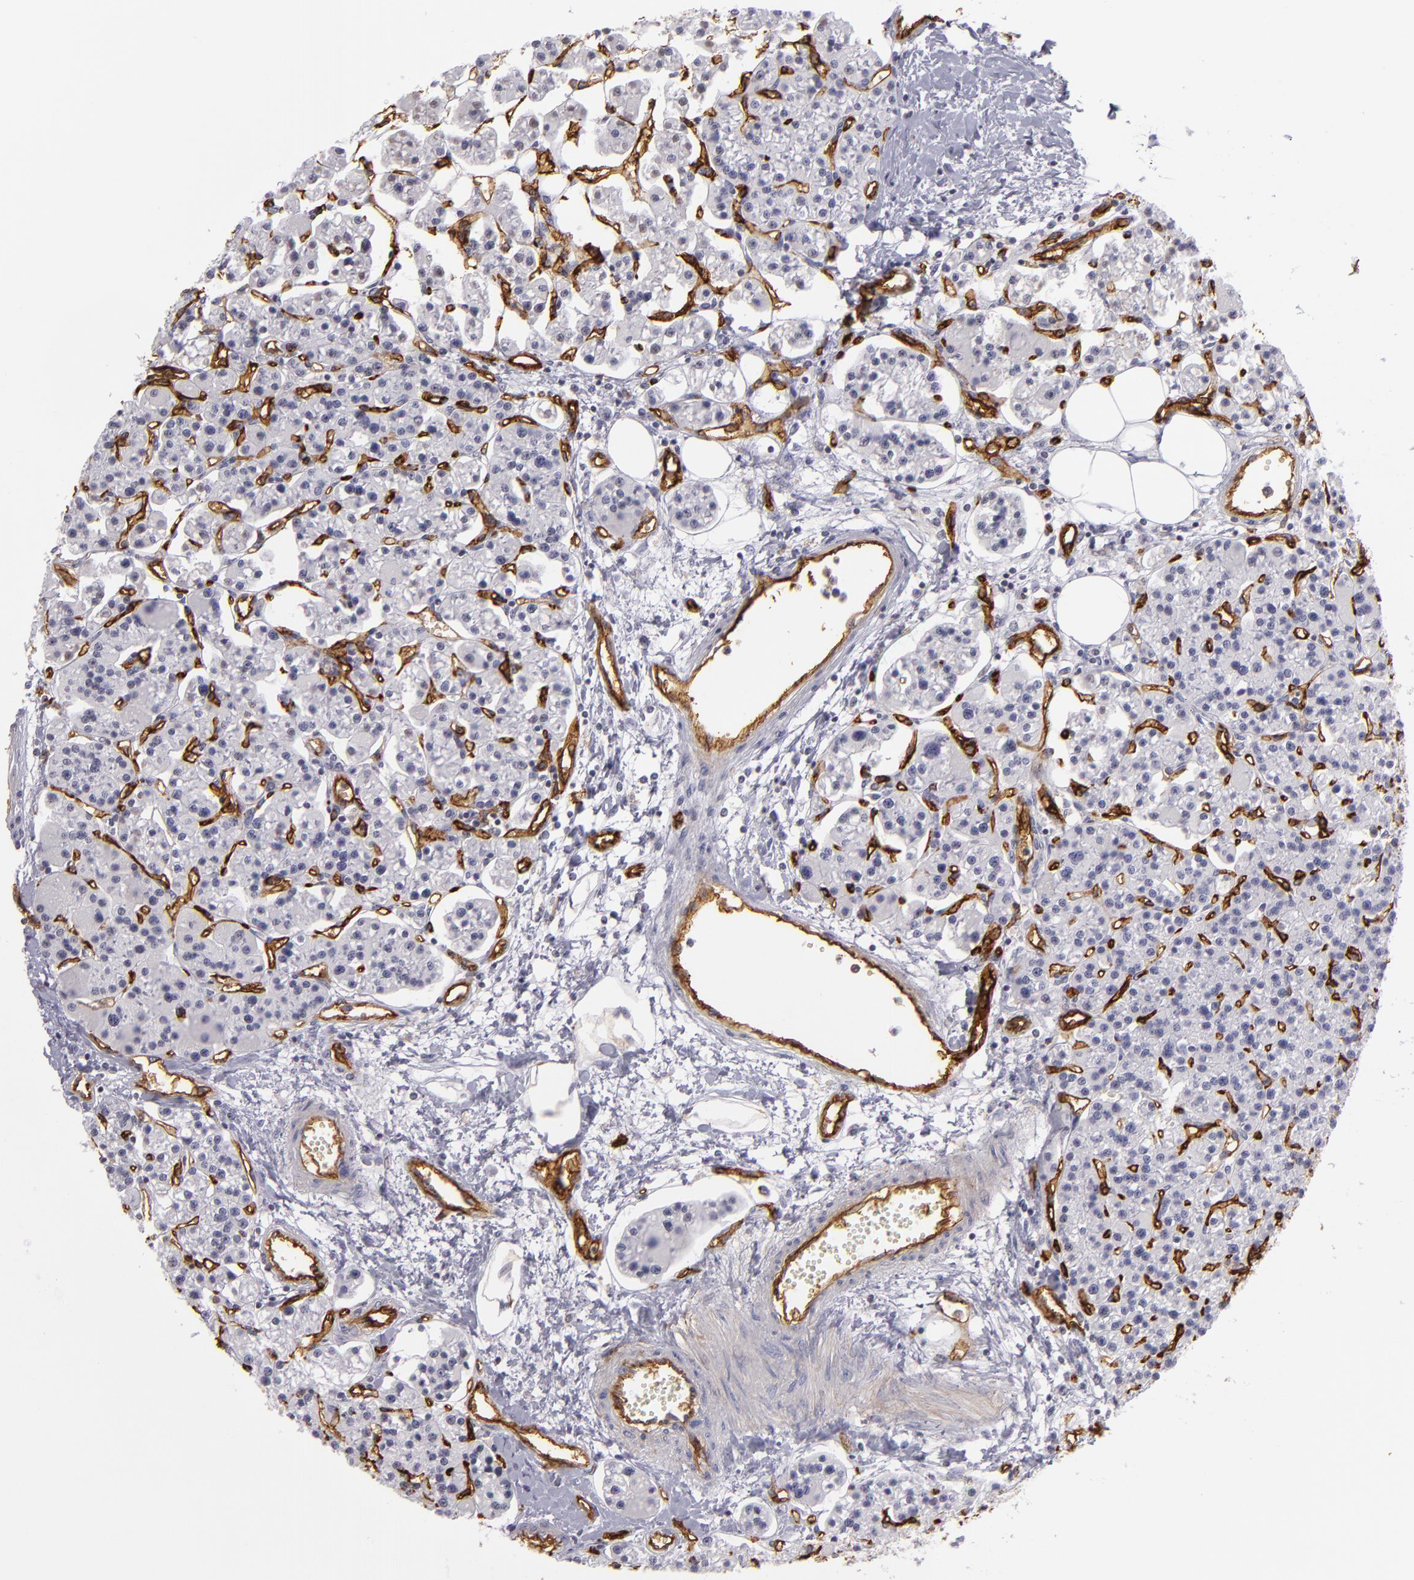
{"staining": {"intensity": "negative", "quantity": "none", "location": "none"}, "tissue": "parathyroid gland", "cell_type": "Glandular cells", "image_type": "normal", "snomed": [{"axis": "morphology", "description": "Normal tissue, NOS"}, {"axis": "topography", "description": "Parathyroid gland"}], "caption": "Immunohistochemistry (IHC) photomicrograph of benign parathyroid gland: parathyroid gland stained with DAB (3,3'-diaminobenzidine) exhibits no significant protein expression in glandular cells.", "gene": "THBD", "patient": {"sex": "female", "age": 58}}